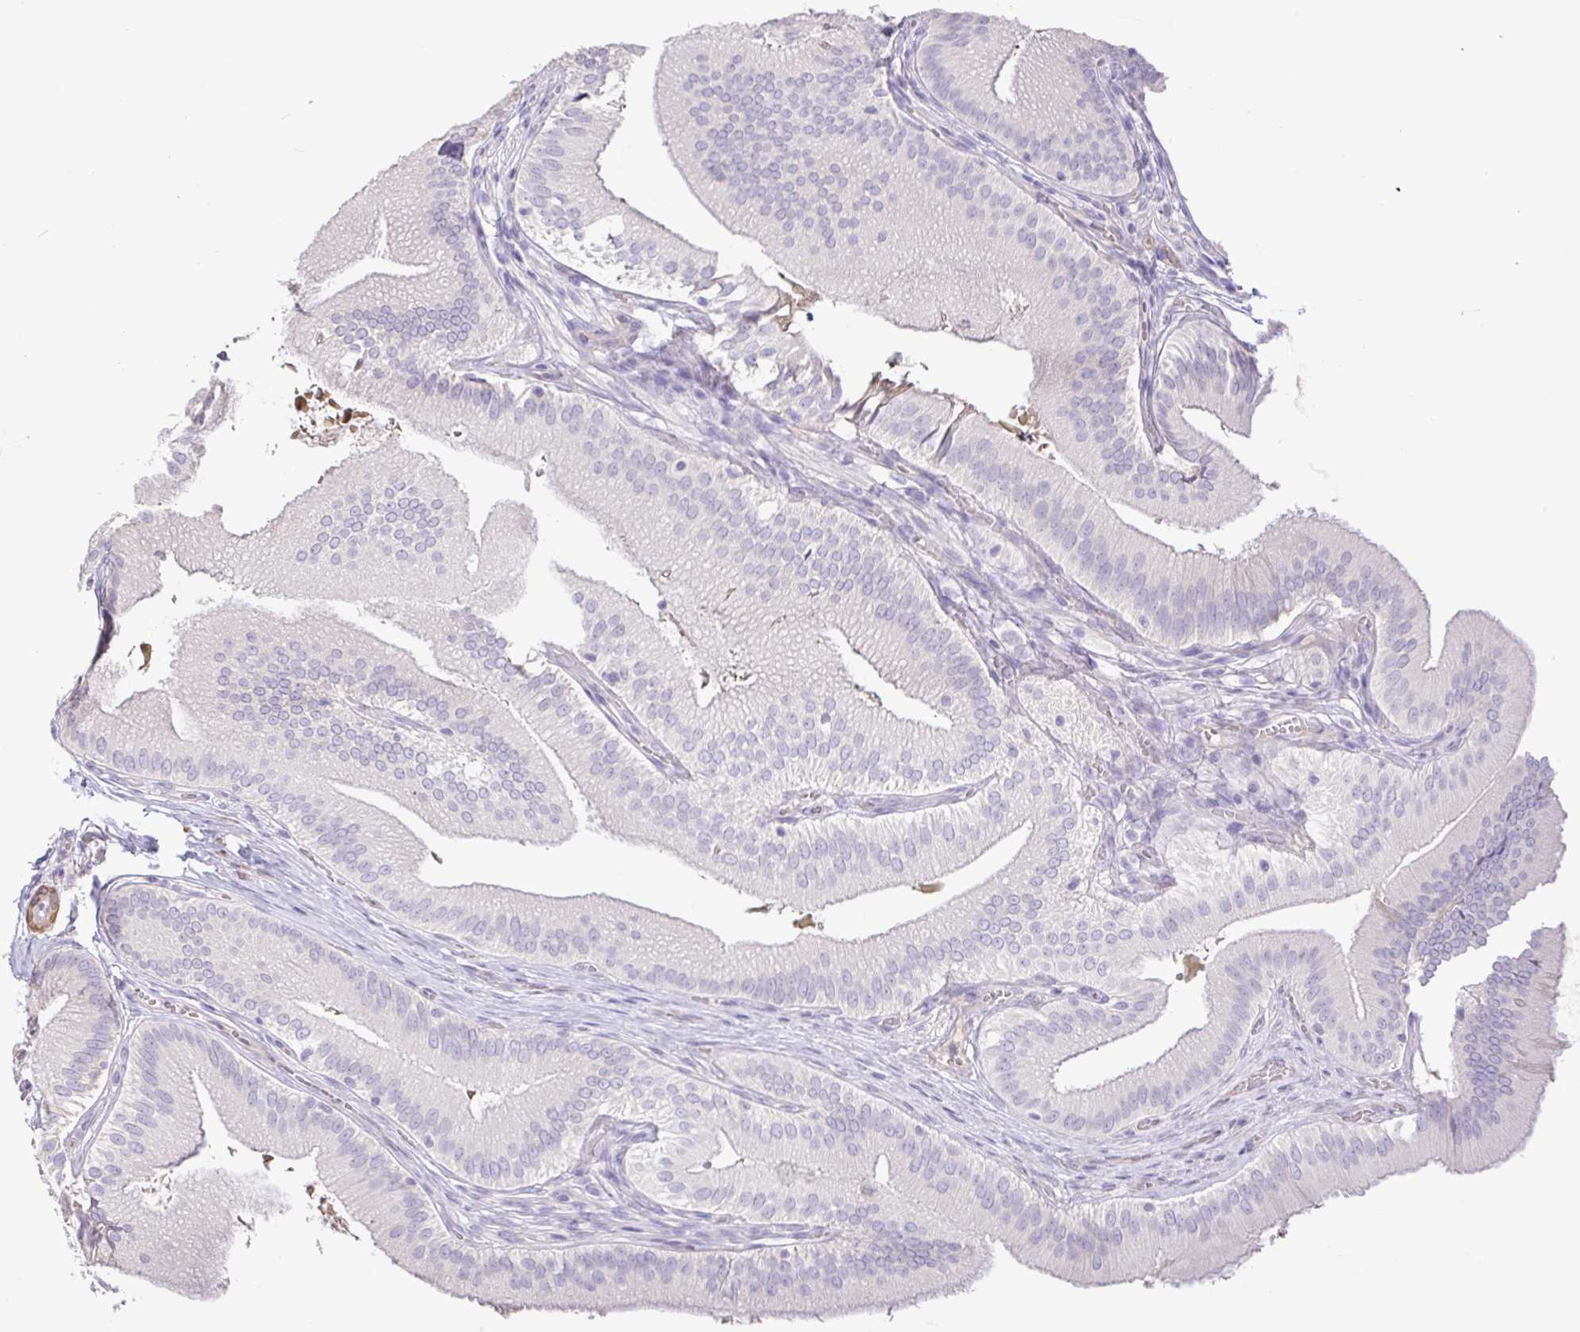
{"staining": {"intensity": "negative", "quantity": "none", "location": "none"}, "tissue": "gallbladder", "cell_type": "Glandular cells", "image_type": "normal", "snomed": [{"axis": "morphology", "description": "Normal tissue, NOS"}, {"axis": "topography", "description": "Gallbladder"}], "caption": "Benign gallbladder was stained to show a protein in brown. There is no significant staining in glandular cells. Brightfield microscopy of IHC stained with DAB (brown) and hematoxylin (blue), captured at high magnification.", "gene": "PYGM", "patient": {"sex": "male", "age": 17}}